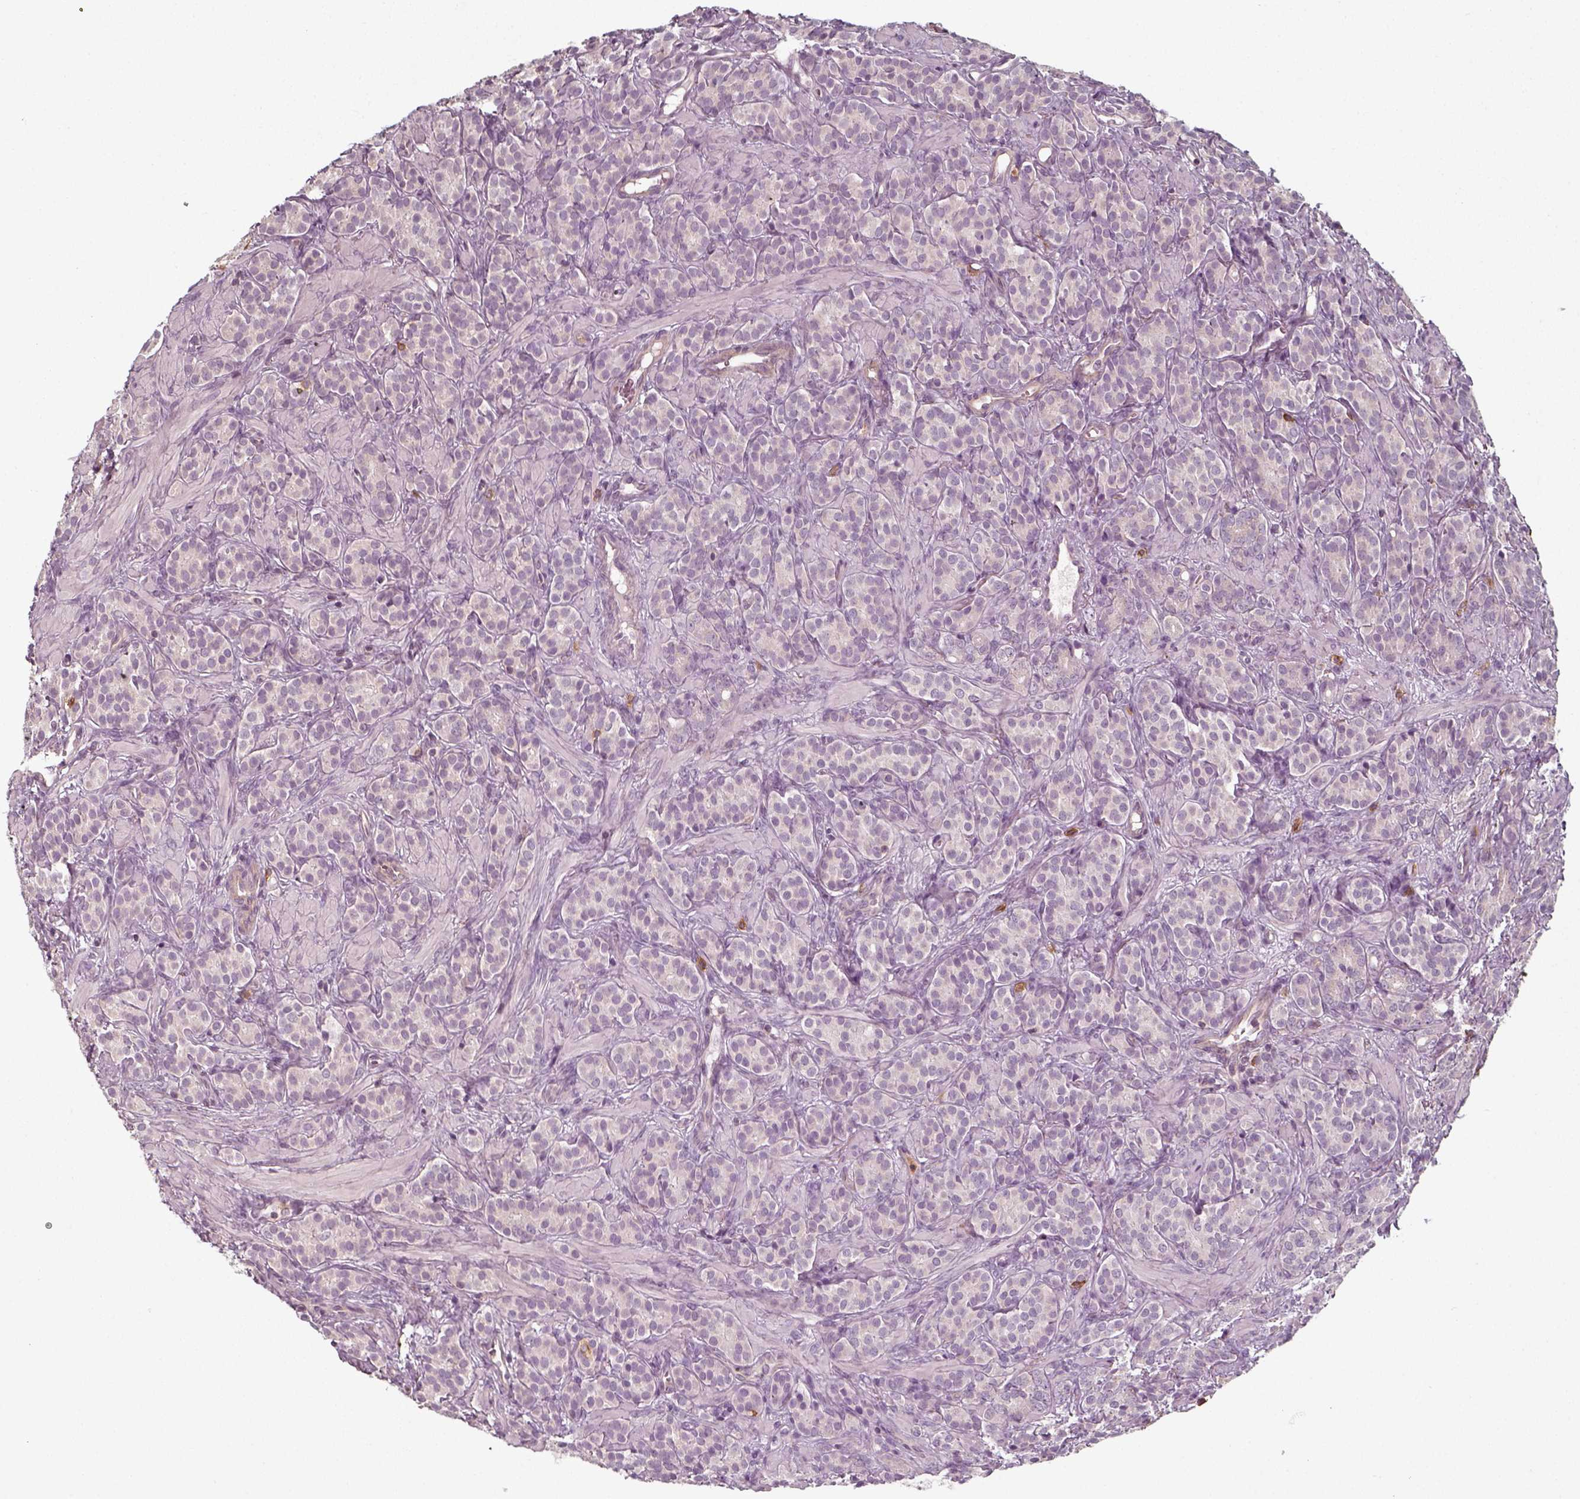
{"staining": {"intensity": "negative", "quantity": "none", "location": "none"}, "tissue": "prostate cancer", "cell_type": "Tumor cells", "image_type": "cancer", "snomed": [{"axis": "morphology", "description": "Adenocarcinoma, High grade"}, {"axis": "topography", "description": "Prostate"}], "caption": "Immunohistochemistry image of neoplastic tissue: high-grade adenocarcinoma (prostate) stained with DAB (3,3'-diaminobenzidine) reveals no significant protein staining in tumor cells.", "gene": "UNC13D", "patient": {"sex": "male", "age": 84}}